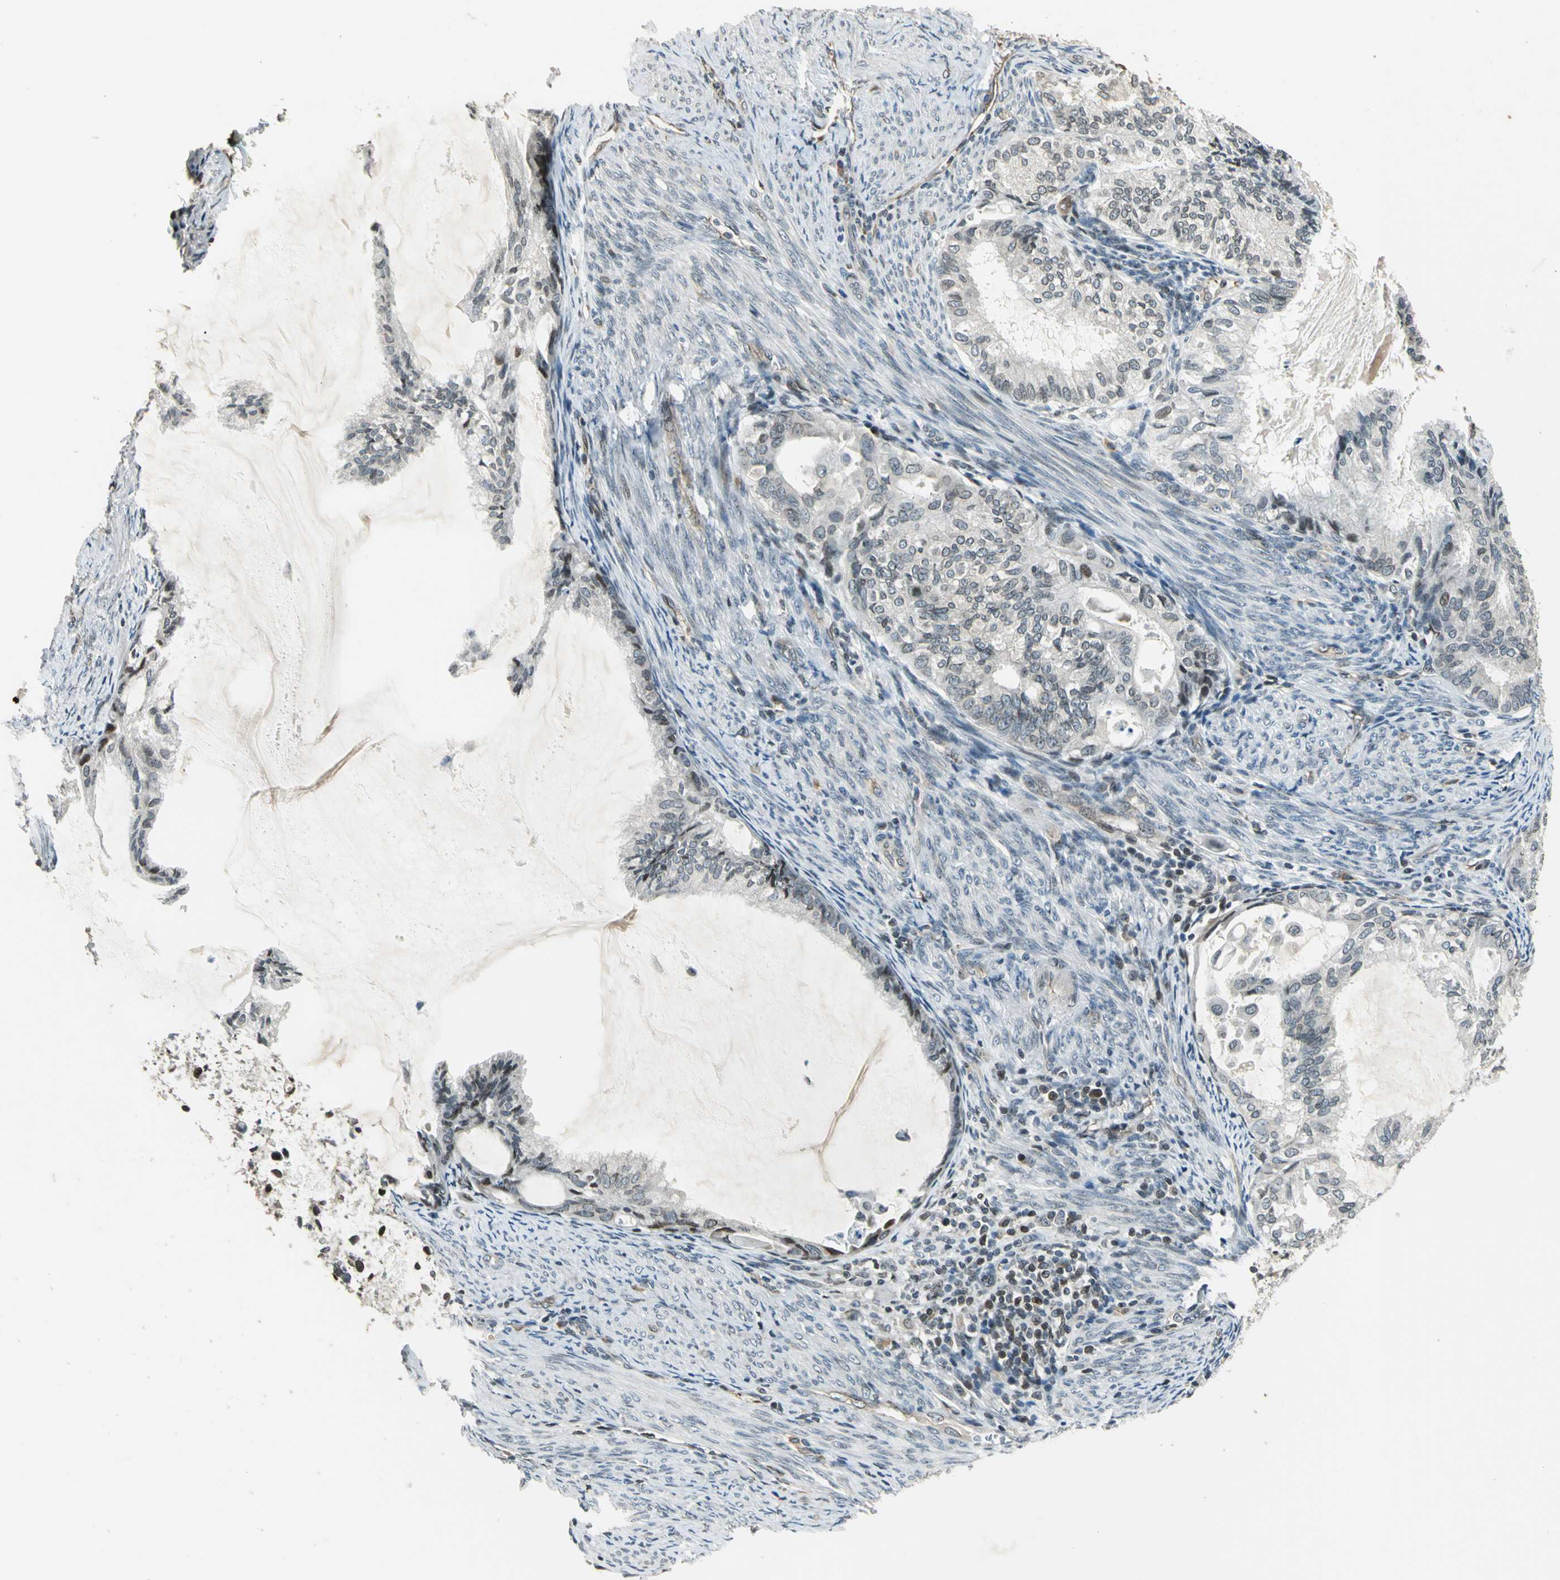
{"staining": {"intensity": "moderate", "quantity": "<25%", "location": "cytoplasmic/membranous,nuclear"}, "tissue": "cervical cancer", "cell_type": "Tumor cells", "image_type": "cancer", "snomed": [{"axis": "morphology", "description": "Normal tissue, NOS"}, {"axis": "morphology", "description": "Adenocarcinoma, NOS"}, {"axis": "topography", "description": "Cervix"}, {"axis": "topography", "description": "Endometrium"}], "caption": "Moderate cytoplasmic/membranous and nuclear protein positivity is appreciated in approximately <25% of tumor cells in adenocarcinoma (cervical).", "gene": "BRIP1", "patient": {"sex": "female", "age": 86}}